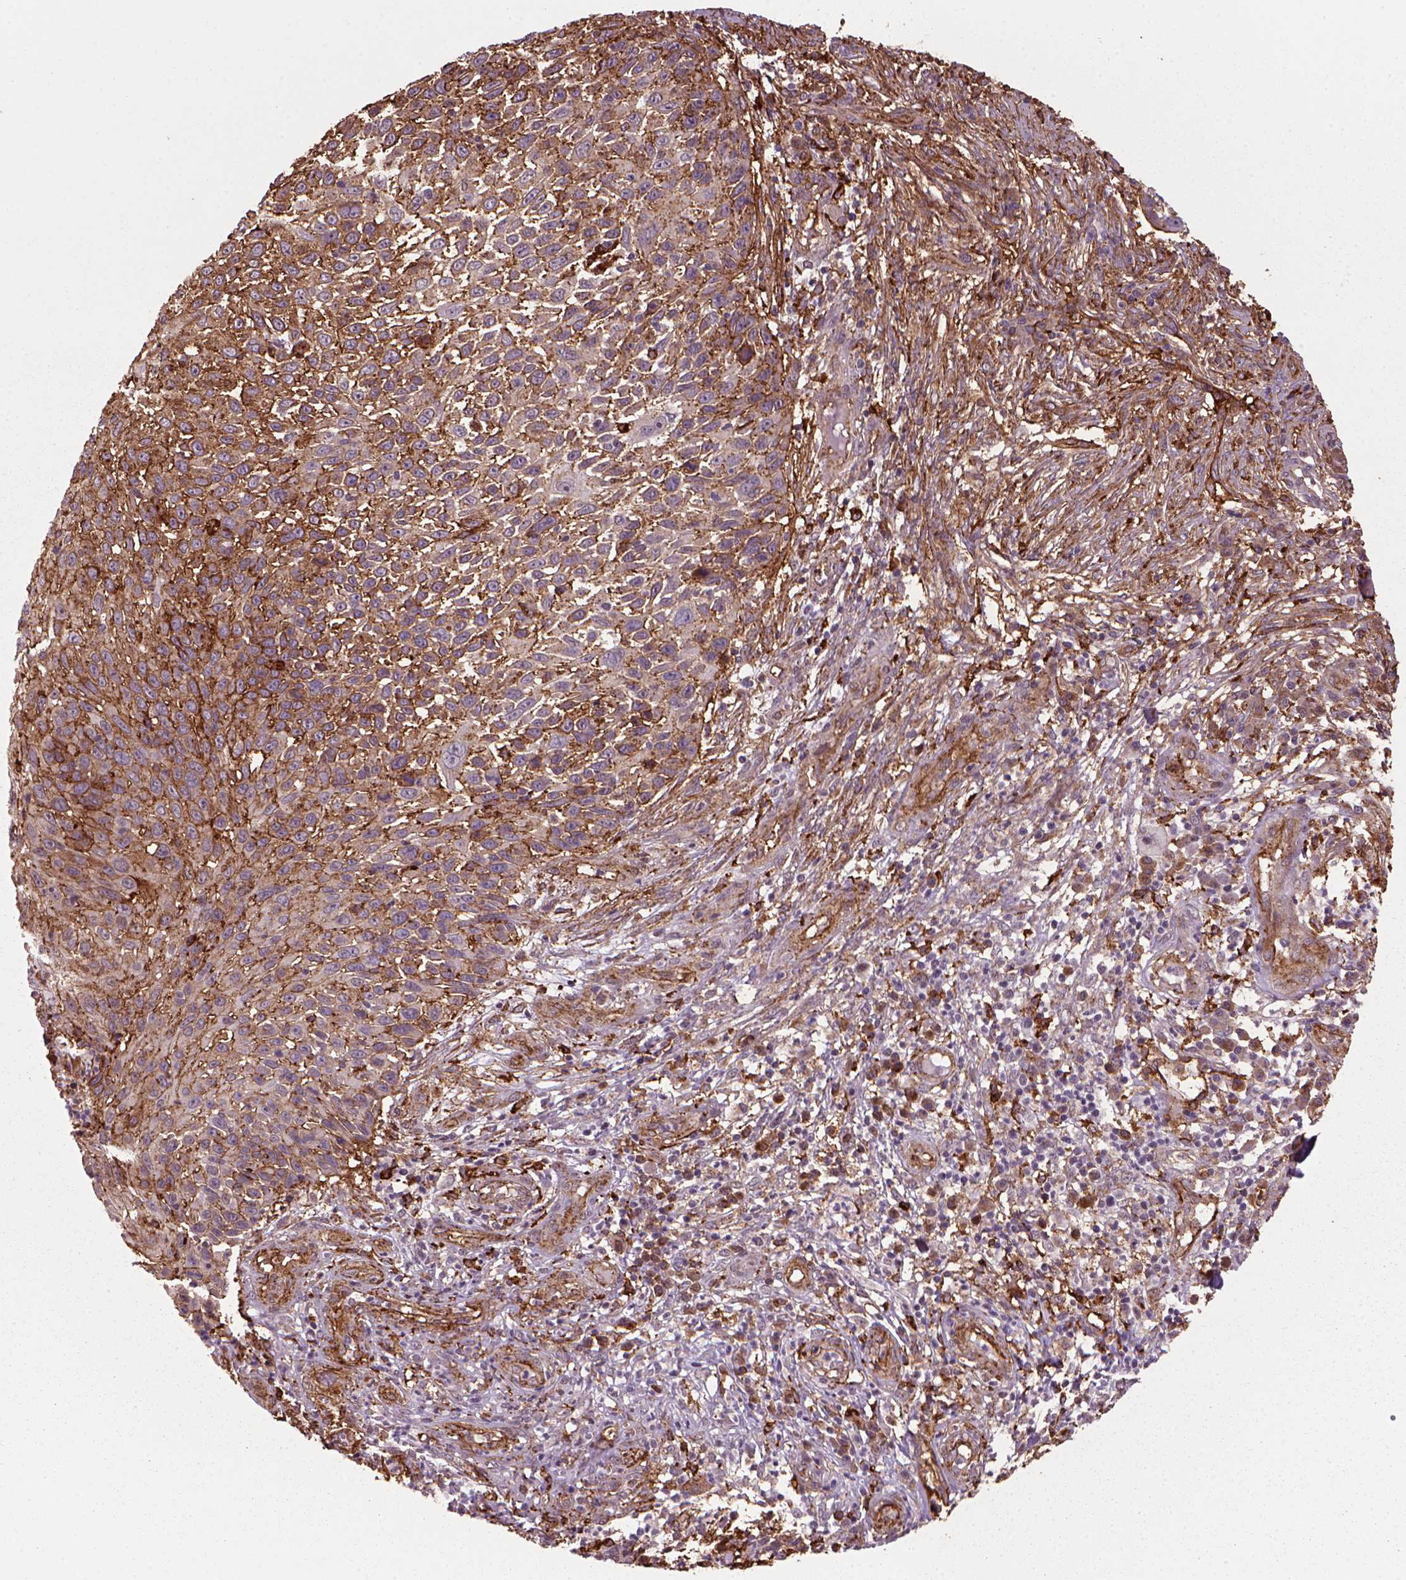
{"staining": {"intensity": "strong", "quantity": "<25%", "location": "cytoplasmic/membranous"}, "tissue": "skin cancer", "cell_type": "Tumor cells", "image_type": "cancer", "snomed": [{"axis": "morphology", "description": "Squamous cell carcinoma, NOS"}, {"axis": "topography", "description": "Skin"}], "caption": "Immunohistochemistry (IHC) micrograph of human squamous cell carcinoma (skin) stained for a protein (brown), which exhibits medium levels of strong cytoplasmic/membranous staining in about <25% of tumor cells.", "gene": "MARCKS", "patient": {"sex": "male", "age": 92}}